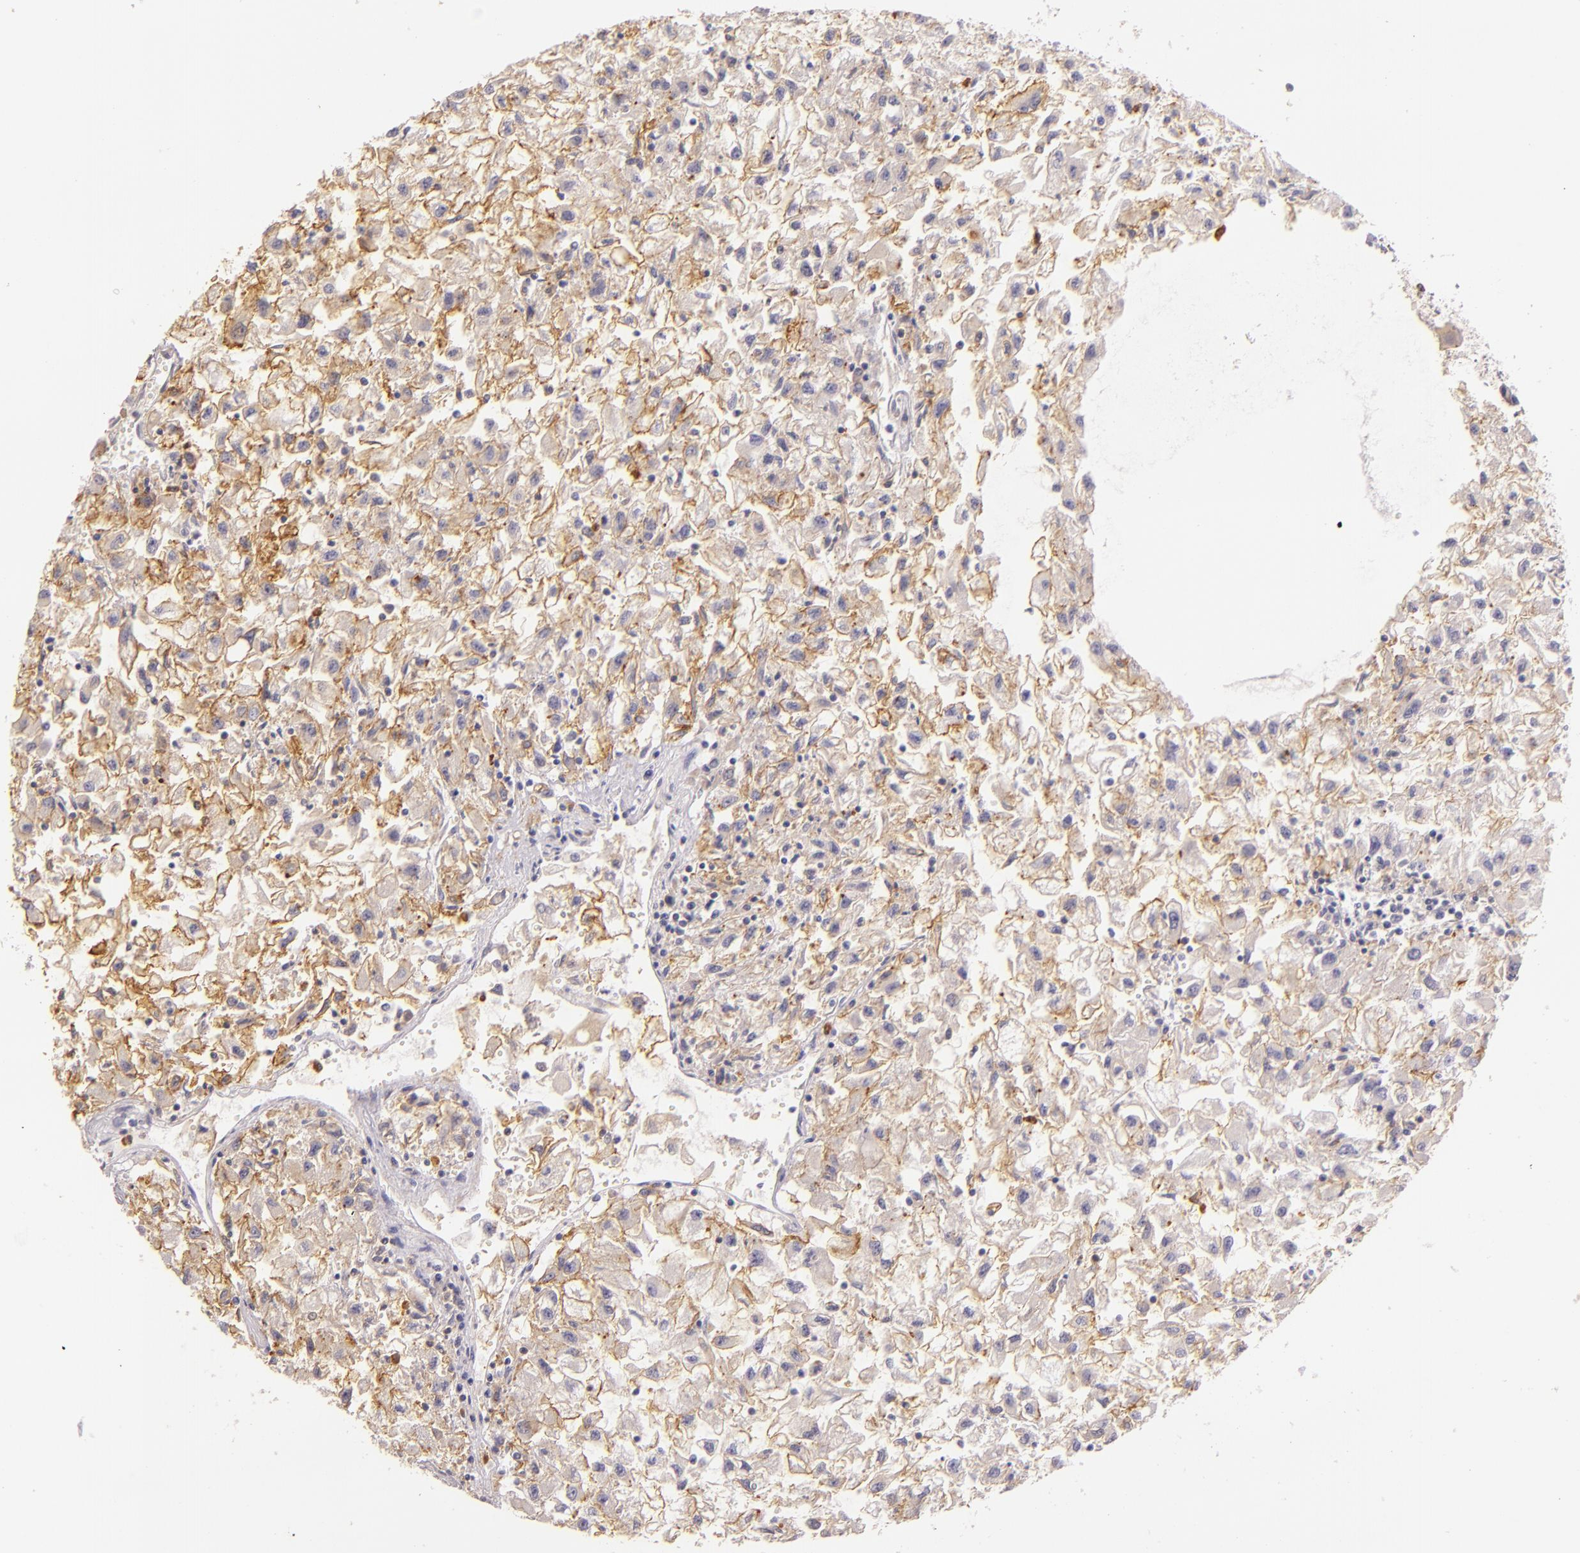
{"staining": {"intensity": "moderate", "quantity": "25%-75%", "location": "cytoplasmic/membranous"}, "tissue": "renal cancer", "cell_type": "Tumor cells", "image_type": "cancer", "snomed": [{"axis": "morphology", "description": "Adenocarcinoma, NOS"}, {"axis": "topography", "description": "Kidney"}], "caption": "Protein analysis of renal cancer (adenocarcinoma) tissue displays moderate cytoplasmic/membranous expression in approximately 25%-75% of tumor cells.", "gene": "CTSF", "patient": {"sex": "male", "age": 59}}